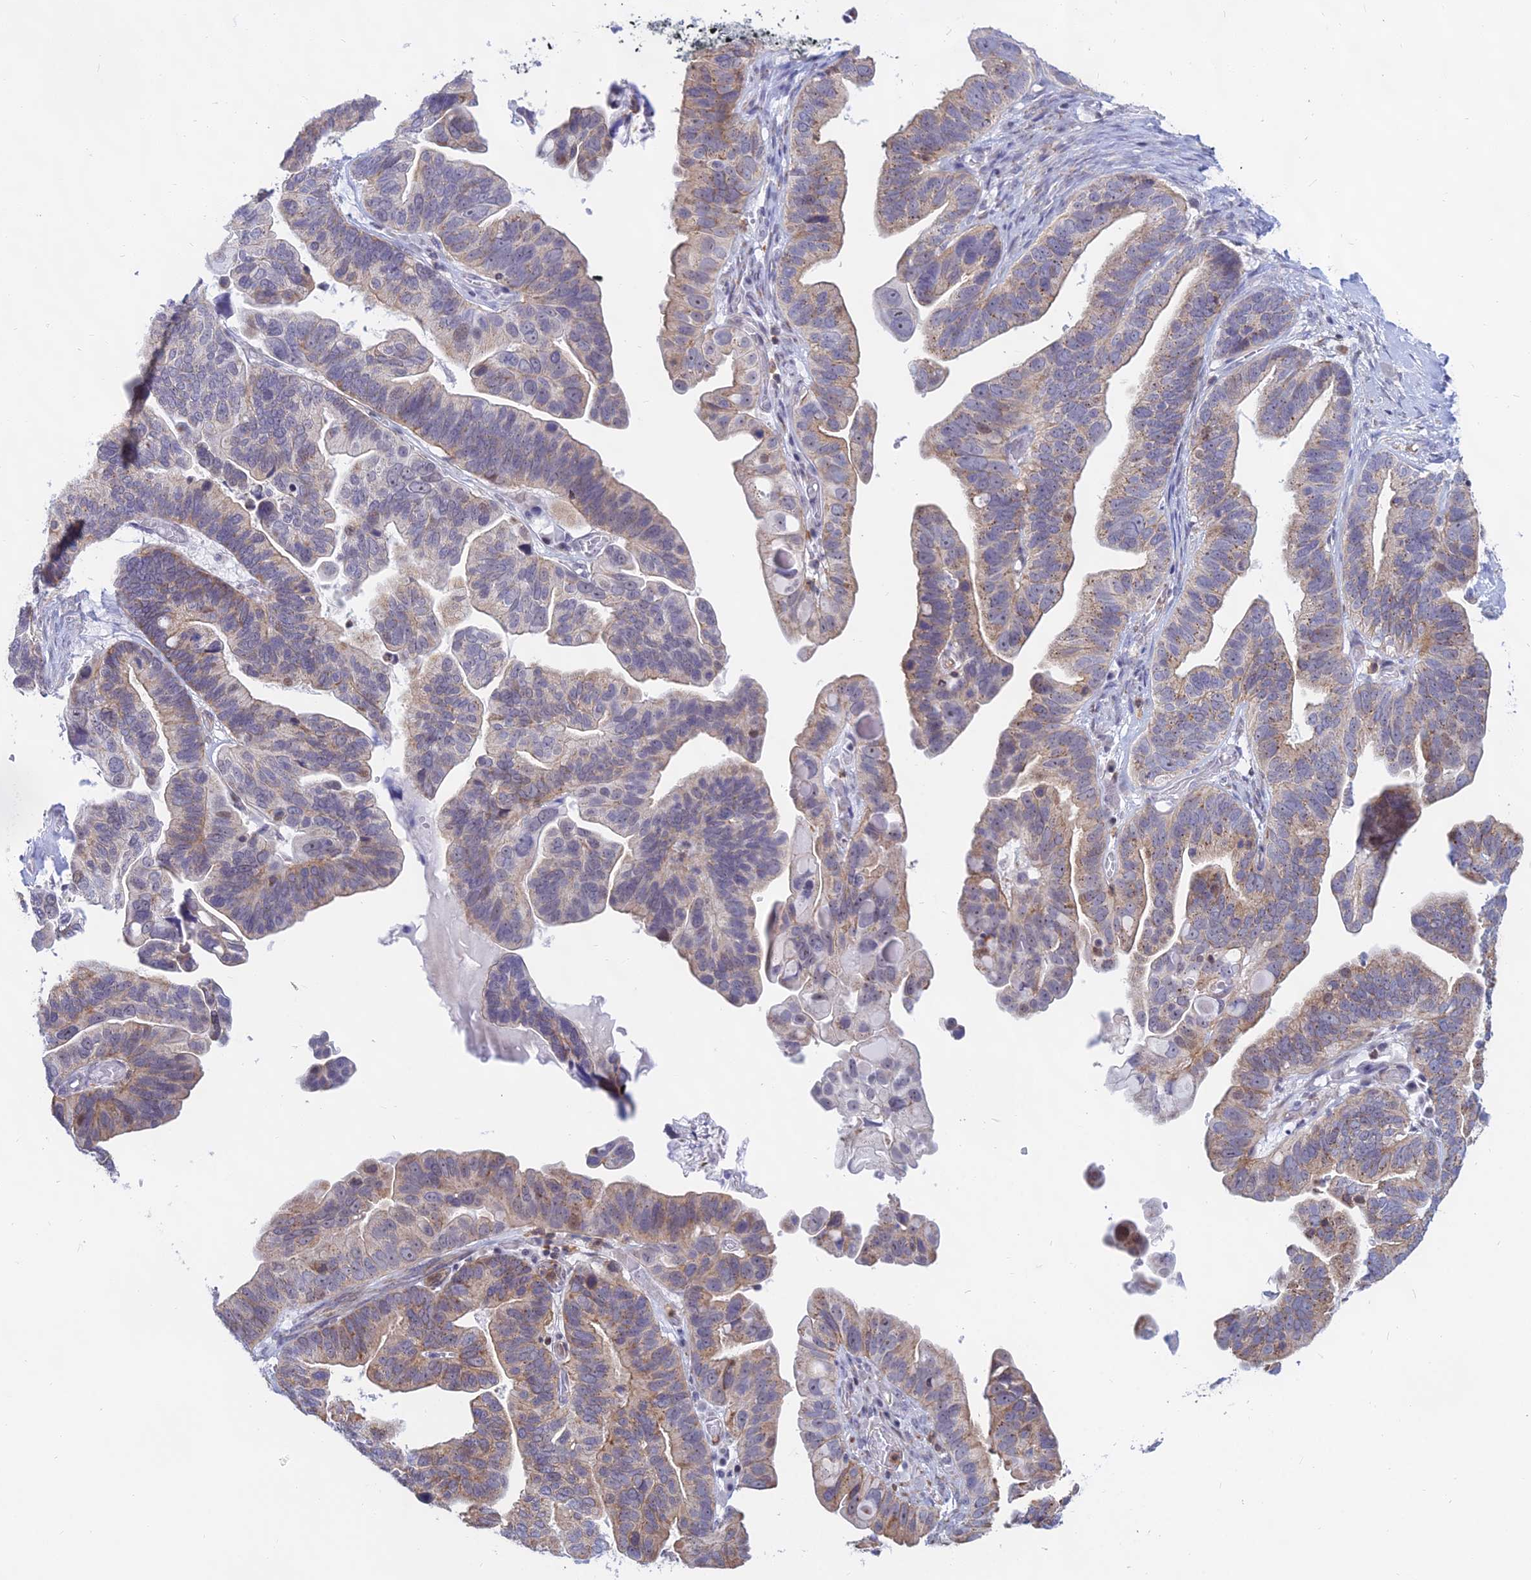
{"staining": {"intensity": "moderate", "quantity": "25%-75%", "location": "cytoplasmic/membranous"}, "tissue": "ovarian cancer", "cell_type": "Tumor cells", "image_type": "cancer", "snomed": [{"axis": "morphology", "description": "Cystadenocarcinoma, serous, NOS"}, {"axis": "topography", "description": "Ovary"}], "caption": "Tumor cells reveal medium levels of moderate cytoplasmic/membranous positivity in approximately 25%-75% of cells in human ovarian cancer (serous cystadenocarcinoma).", "gene": "KRR1", "patient": {"sex": "female", "age": 56}}